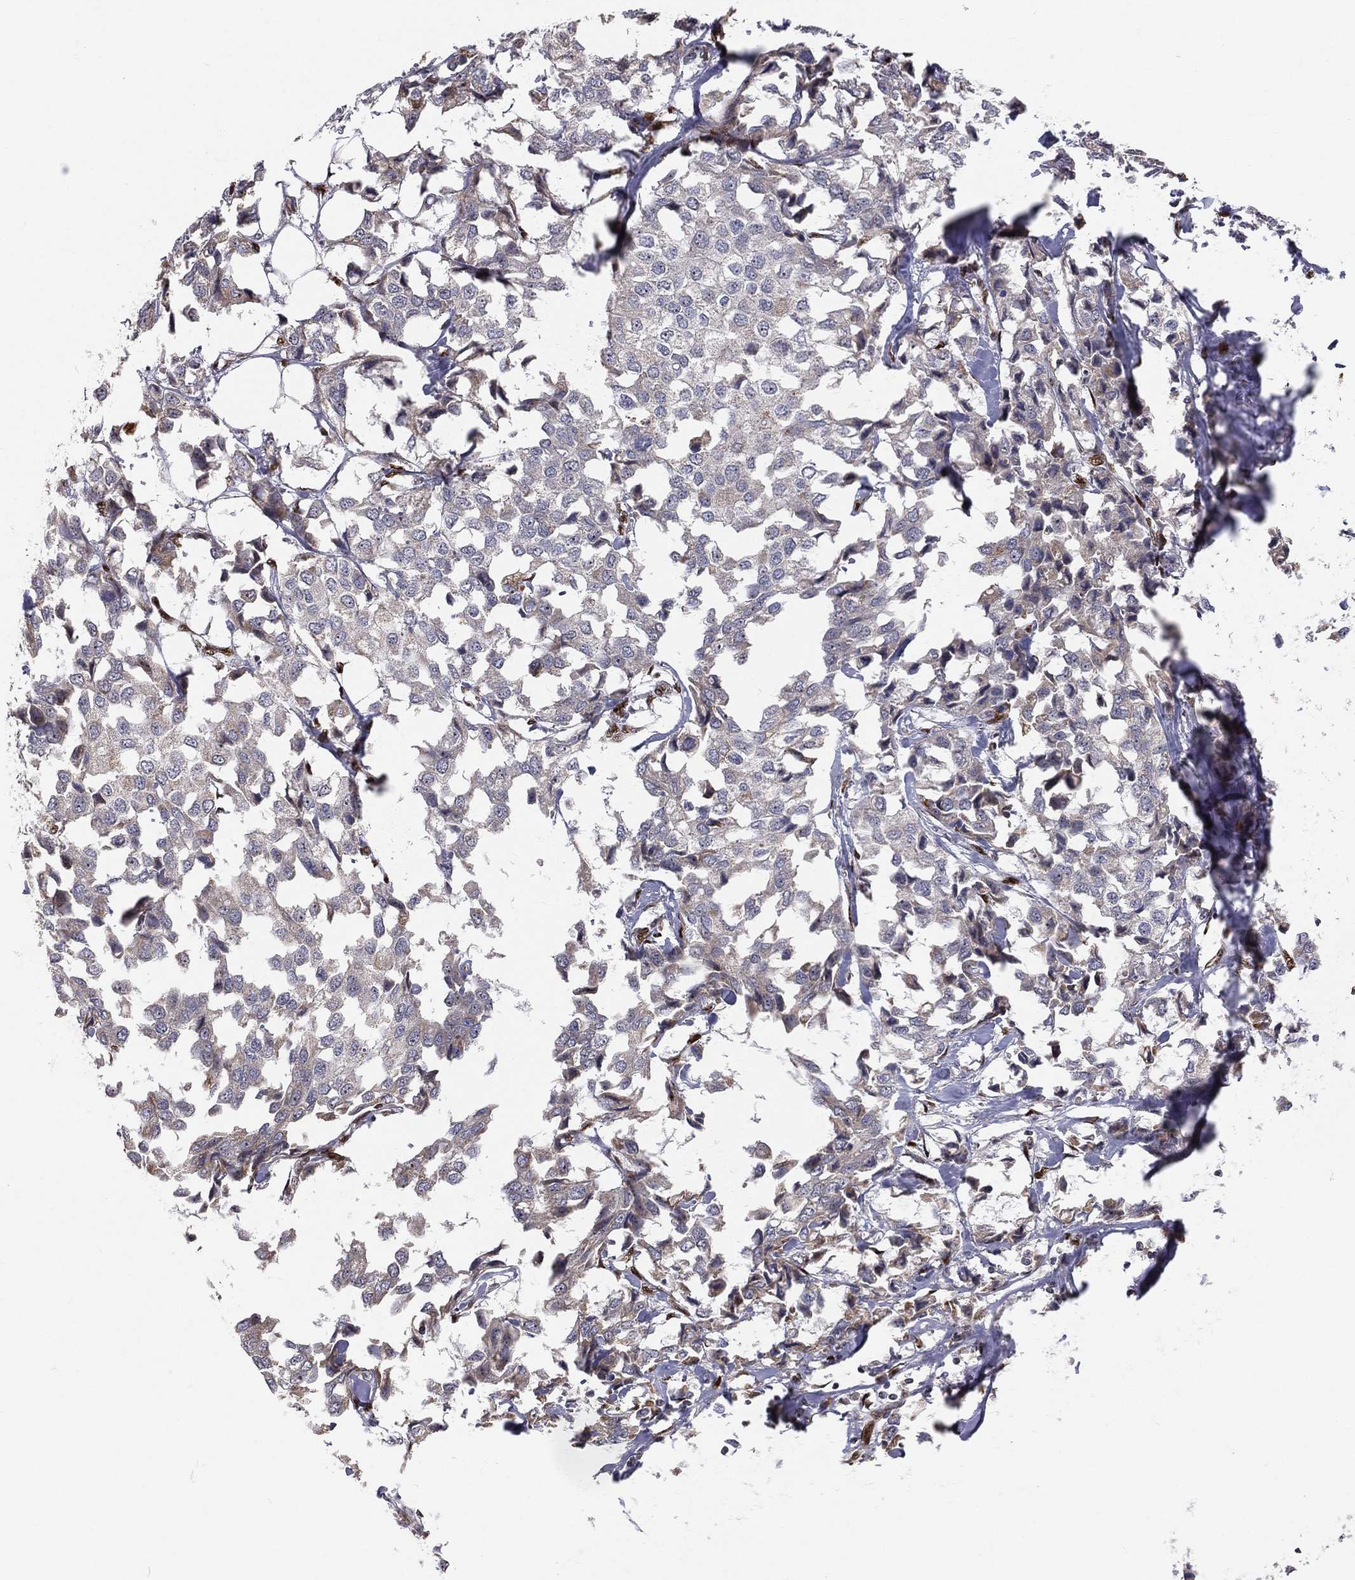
{"staining": {"intensity": "moderate", "quantity": "<25%", "location": "nuclear"}, "tissue": "breast cancer", "cell_type": "Tumor cells", "image_type": "cancer", "snomed": [{"axis": "morphology", "description": "Duct carcinoma"}, {"axis": "topography", "description": "Breast"}], "caption": "High-magnification brightfield microscopy of intraductal carcinoma (breast) stained with DAB (3,3'-diaminobenzidine) (brown) and counterstained with hematoxylin (blue). tumor cells exhibit moderate nuclear positivity is identified in about<25% of cells.", "gene": "ZEB1", "patient": {"sex": "female", "age": 80}}